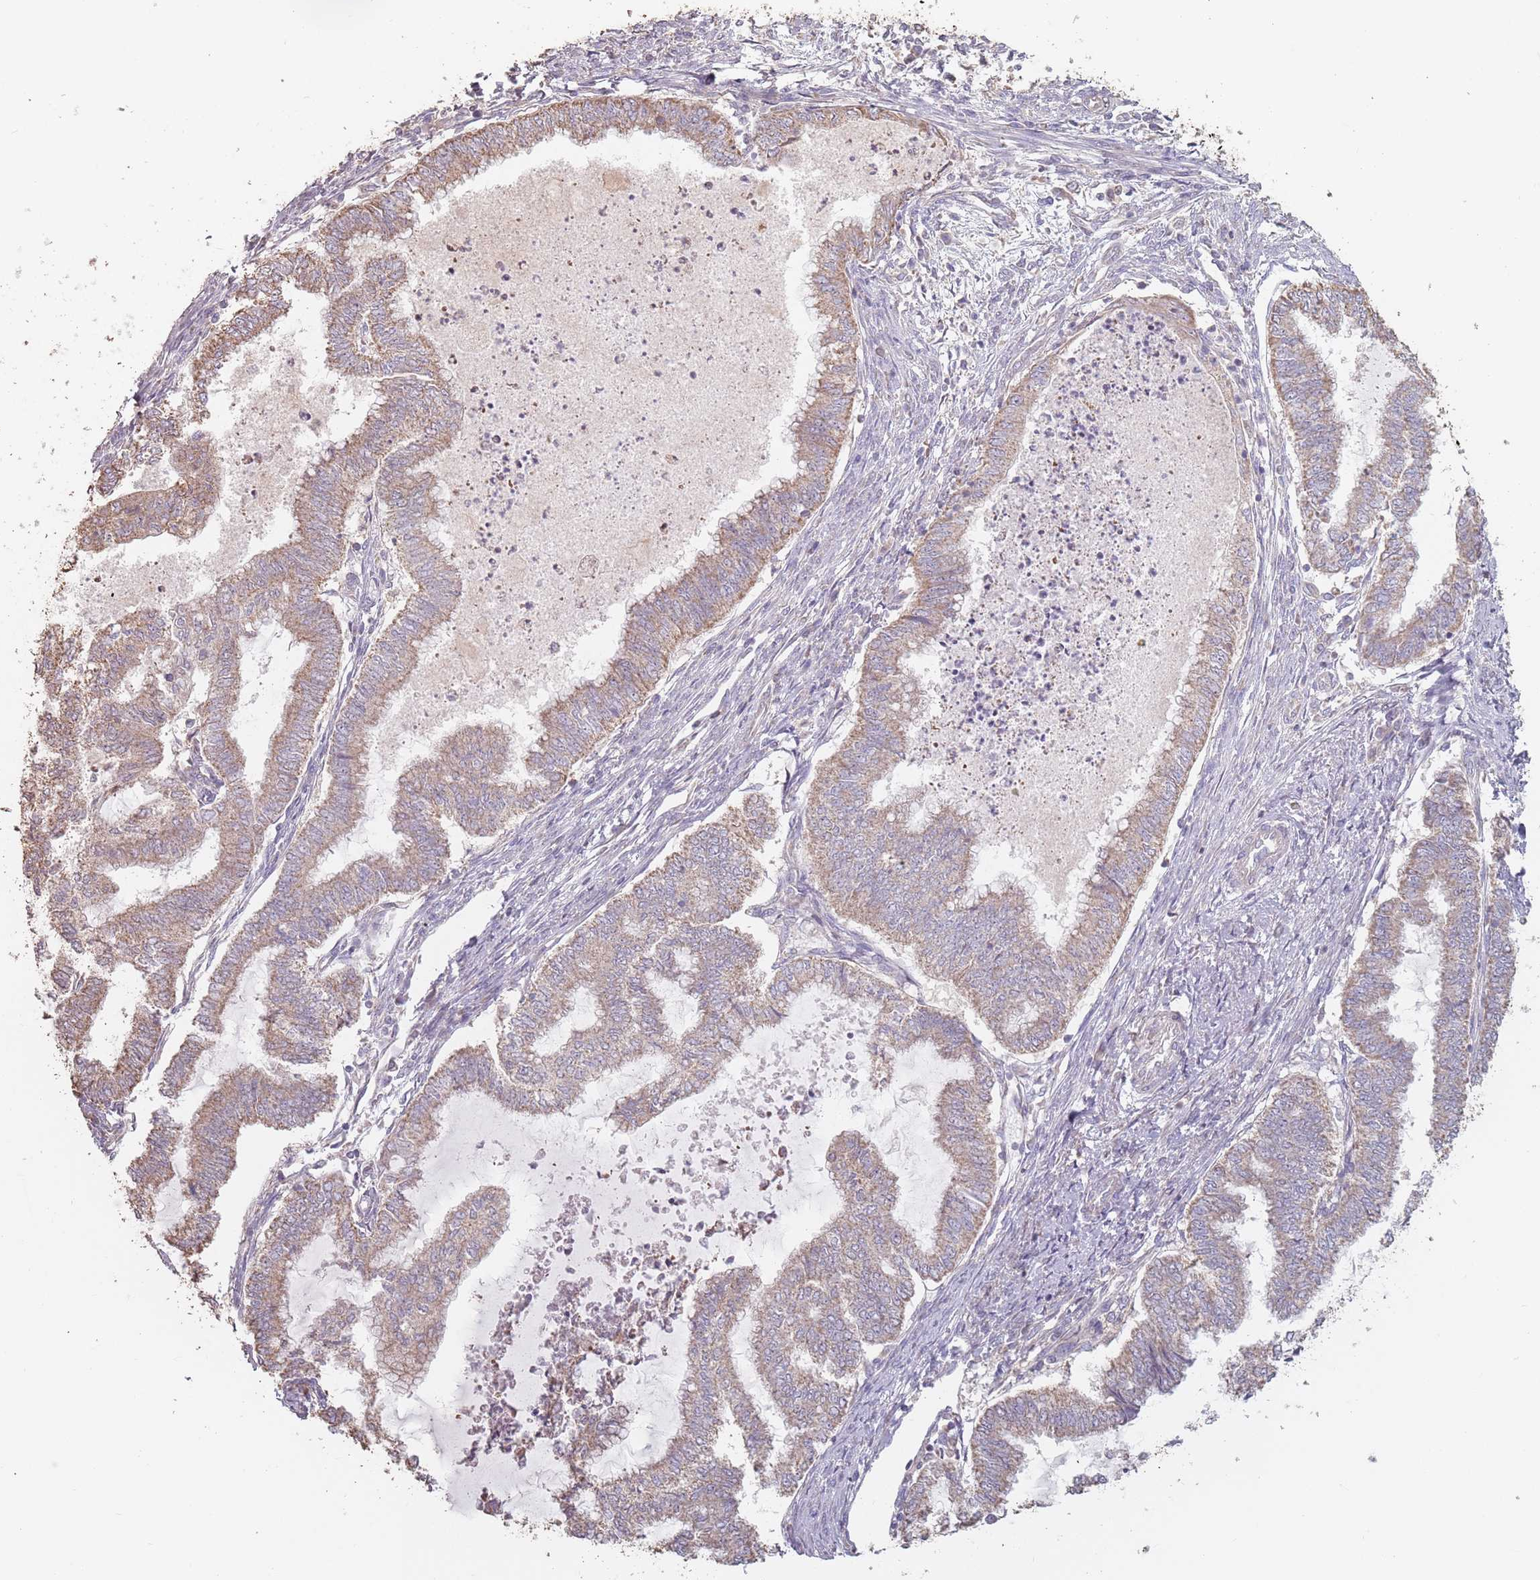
{"staining": {"intensity": "moderate", "quantity": ">75%", "location": "cytoplasmic/membranous"}, "tissue": "endometrial cancer", "cell_type": "Tumor cells", "image_type": "cancer", "snomed": [{"axis": "morphology", "description": "Adenocarcinoma, NOS"}, {"axis": "topography", "description": "Endometrium"}], "caption": "This image demonstrates IHC staining of endometrial adenocarcinoma, with medium moderate cytoplasmic/membranous staining in about >75% of tumor cells.", "gene": "VPS52", "patient": {"sex": "female", "age": 79}}